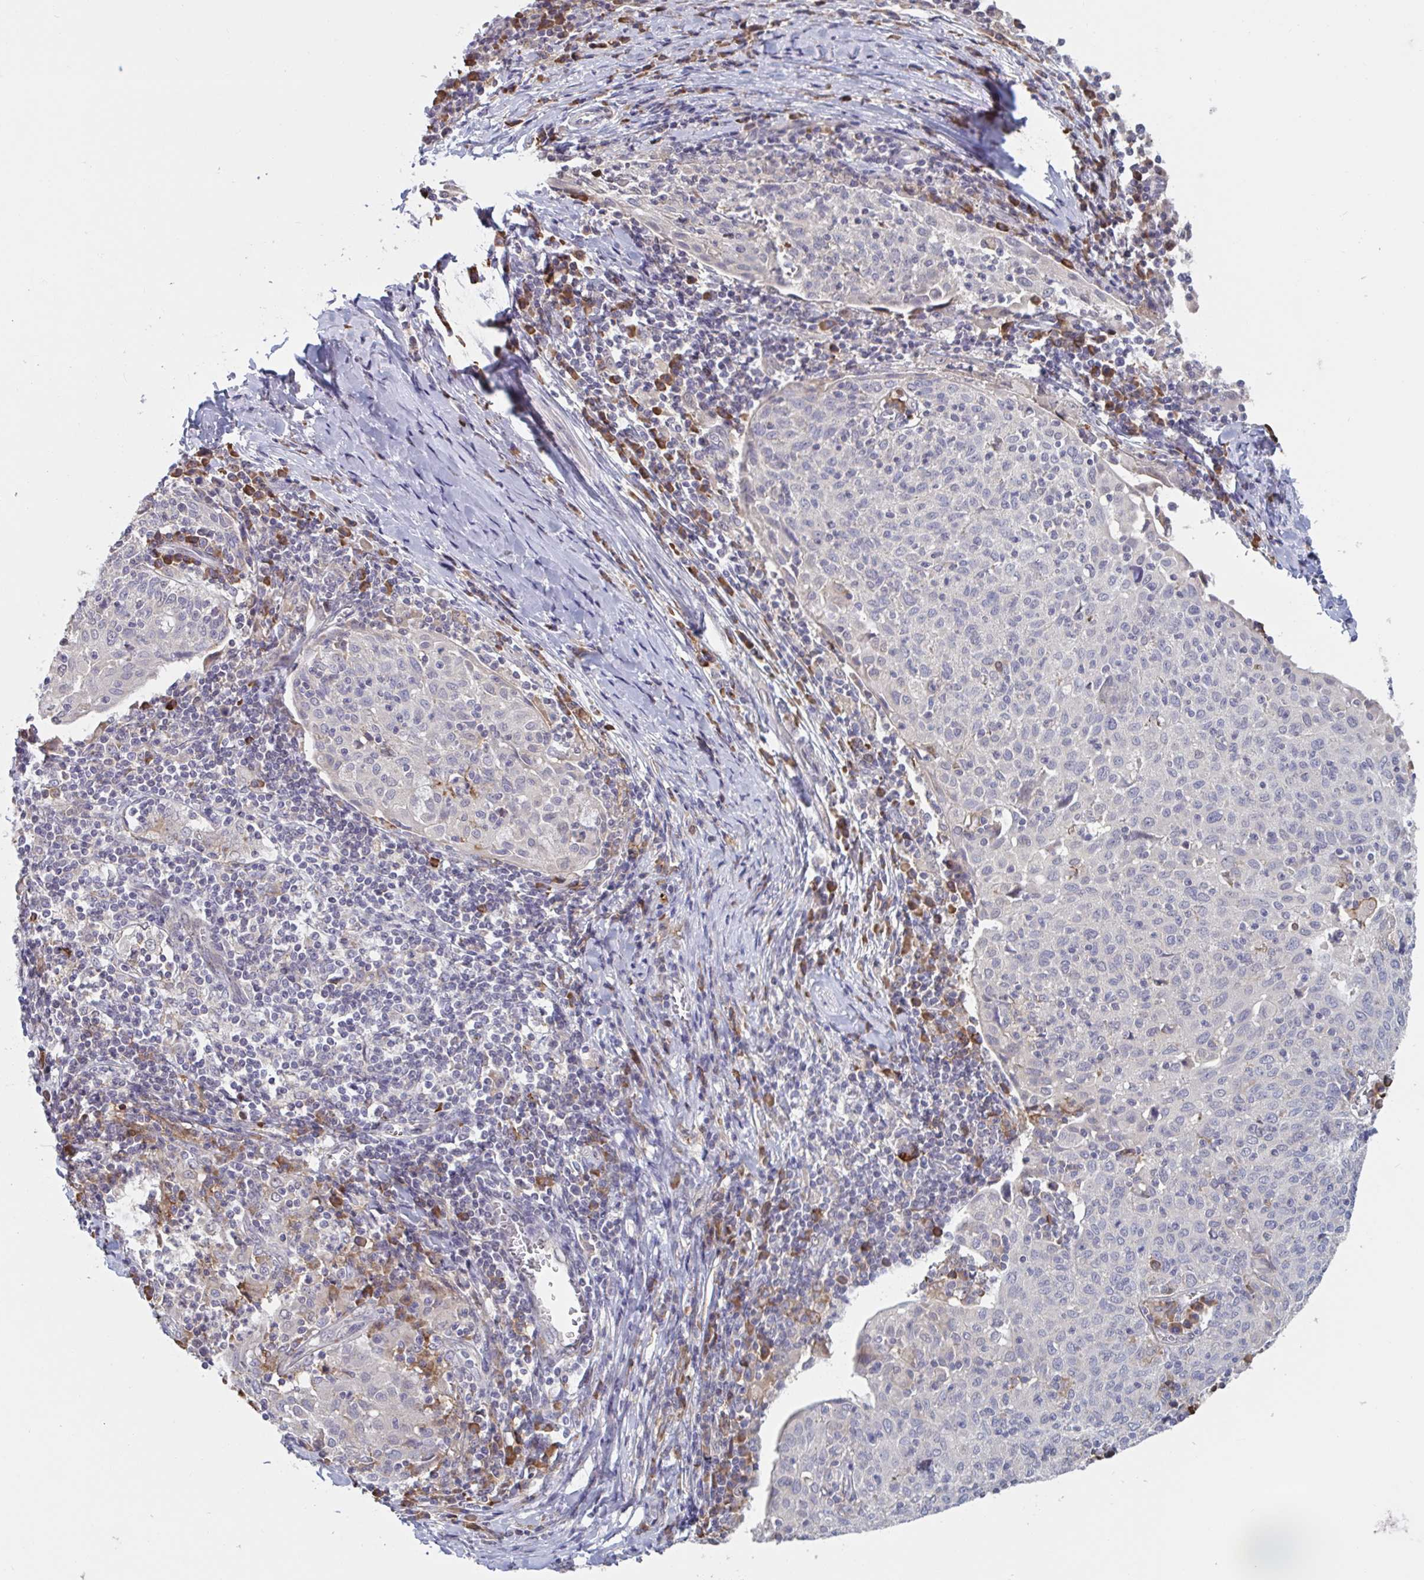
{"staining": {"intensity": "negative", "quantity": "none", "location": "none"}, "tissue": "cervical cancer", "cell_type": "Tumor cells", "image_type": "cancer", "snomed": [{"axis": "morphology", "description": "Squamous cell carcinoma, NOS"}, {"axis": "topography", "description": "Cervix"}], "caption": "Tumor cells are negative for protein expression in human cervical cancer.", "gene": "CD1E", "patient": {"sex": "female", "age": 52}}